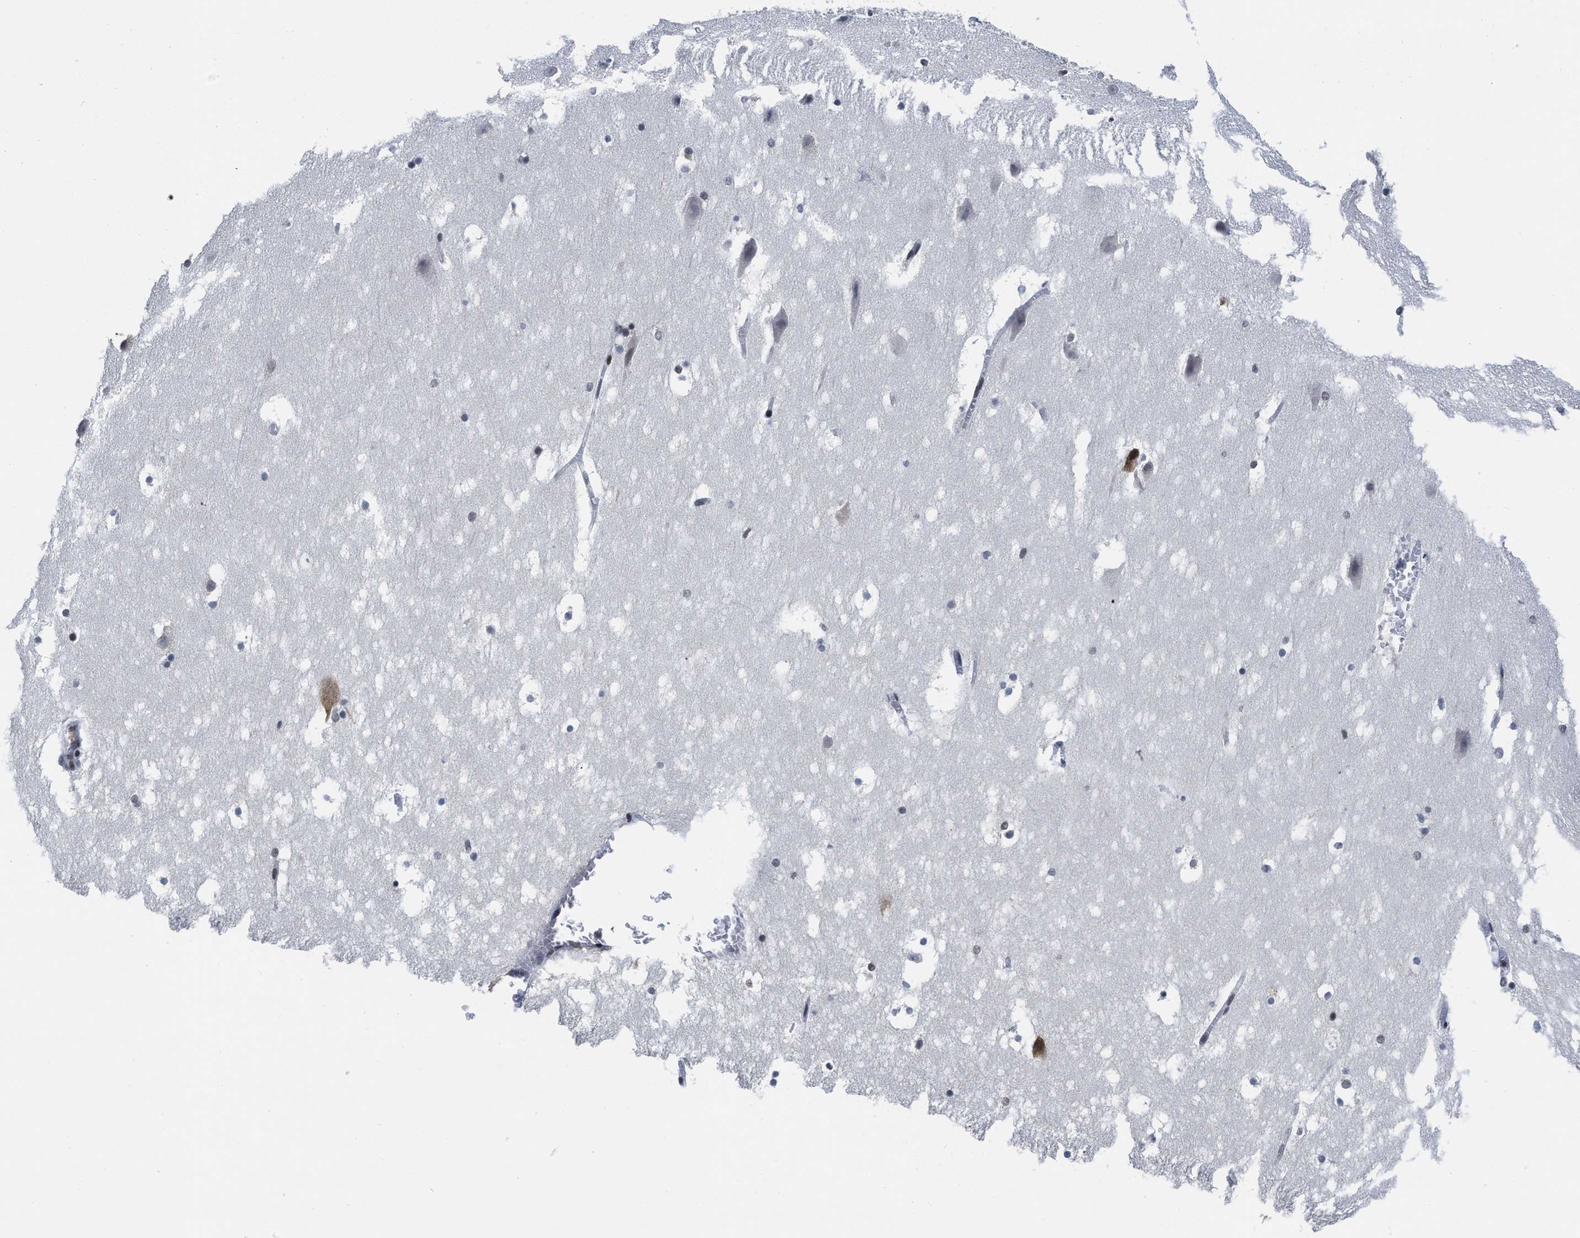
{"staining": {"intensity": "moderate", "quantity": "<25%", "location": "nuclear"}, "tissue": "hippocampus", "cell_type": "Glial cells", "image_type": "normal", "snomed": [{"axis": "morphology", "description": "Normal tissue, NOS"}, {"axis": "topography", "description": "Hippocampus"}], "caption": "Hippocampus was stained to show a protein in brown. There is low levels of moderate nuclear expression in approximately <25% of glial cells.", "gene": "HIF1A", "patient": {"sex": "male", "age": 45}}